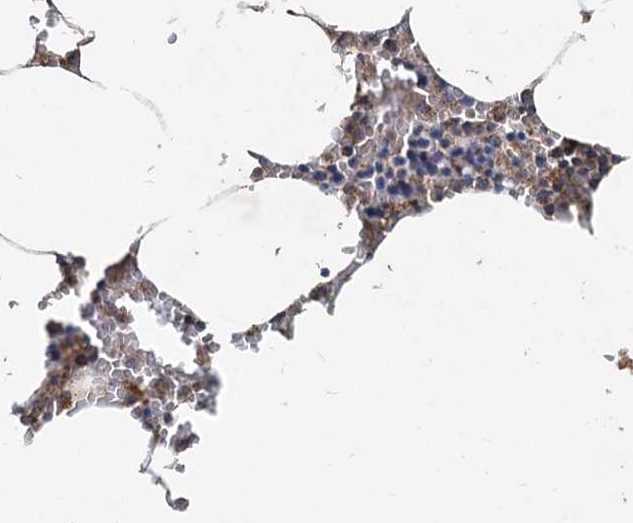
{"staining": {"intensity": "moderate", "quantity": "<25%", "location": "cytoplasmic/membranous"}, "tissue": "bone marrow", "cell_type": "Hematopoietic cells", "image_type": "normal", "snomed": [{"axis": "morphology", "description": "Normal tissue, NOS"}, {"axis": "topography", "description": "Bone marrow"}], "caption": "Protein analysis of normal bone marrow shows moderate cytoplasmic/membranous positivity in about <25% of hematopoietic cells.", "gene": "SDS", "patient": {"sex": "male", "age": 70}}